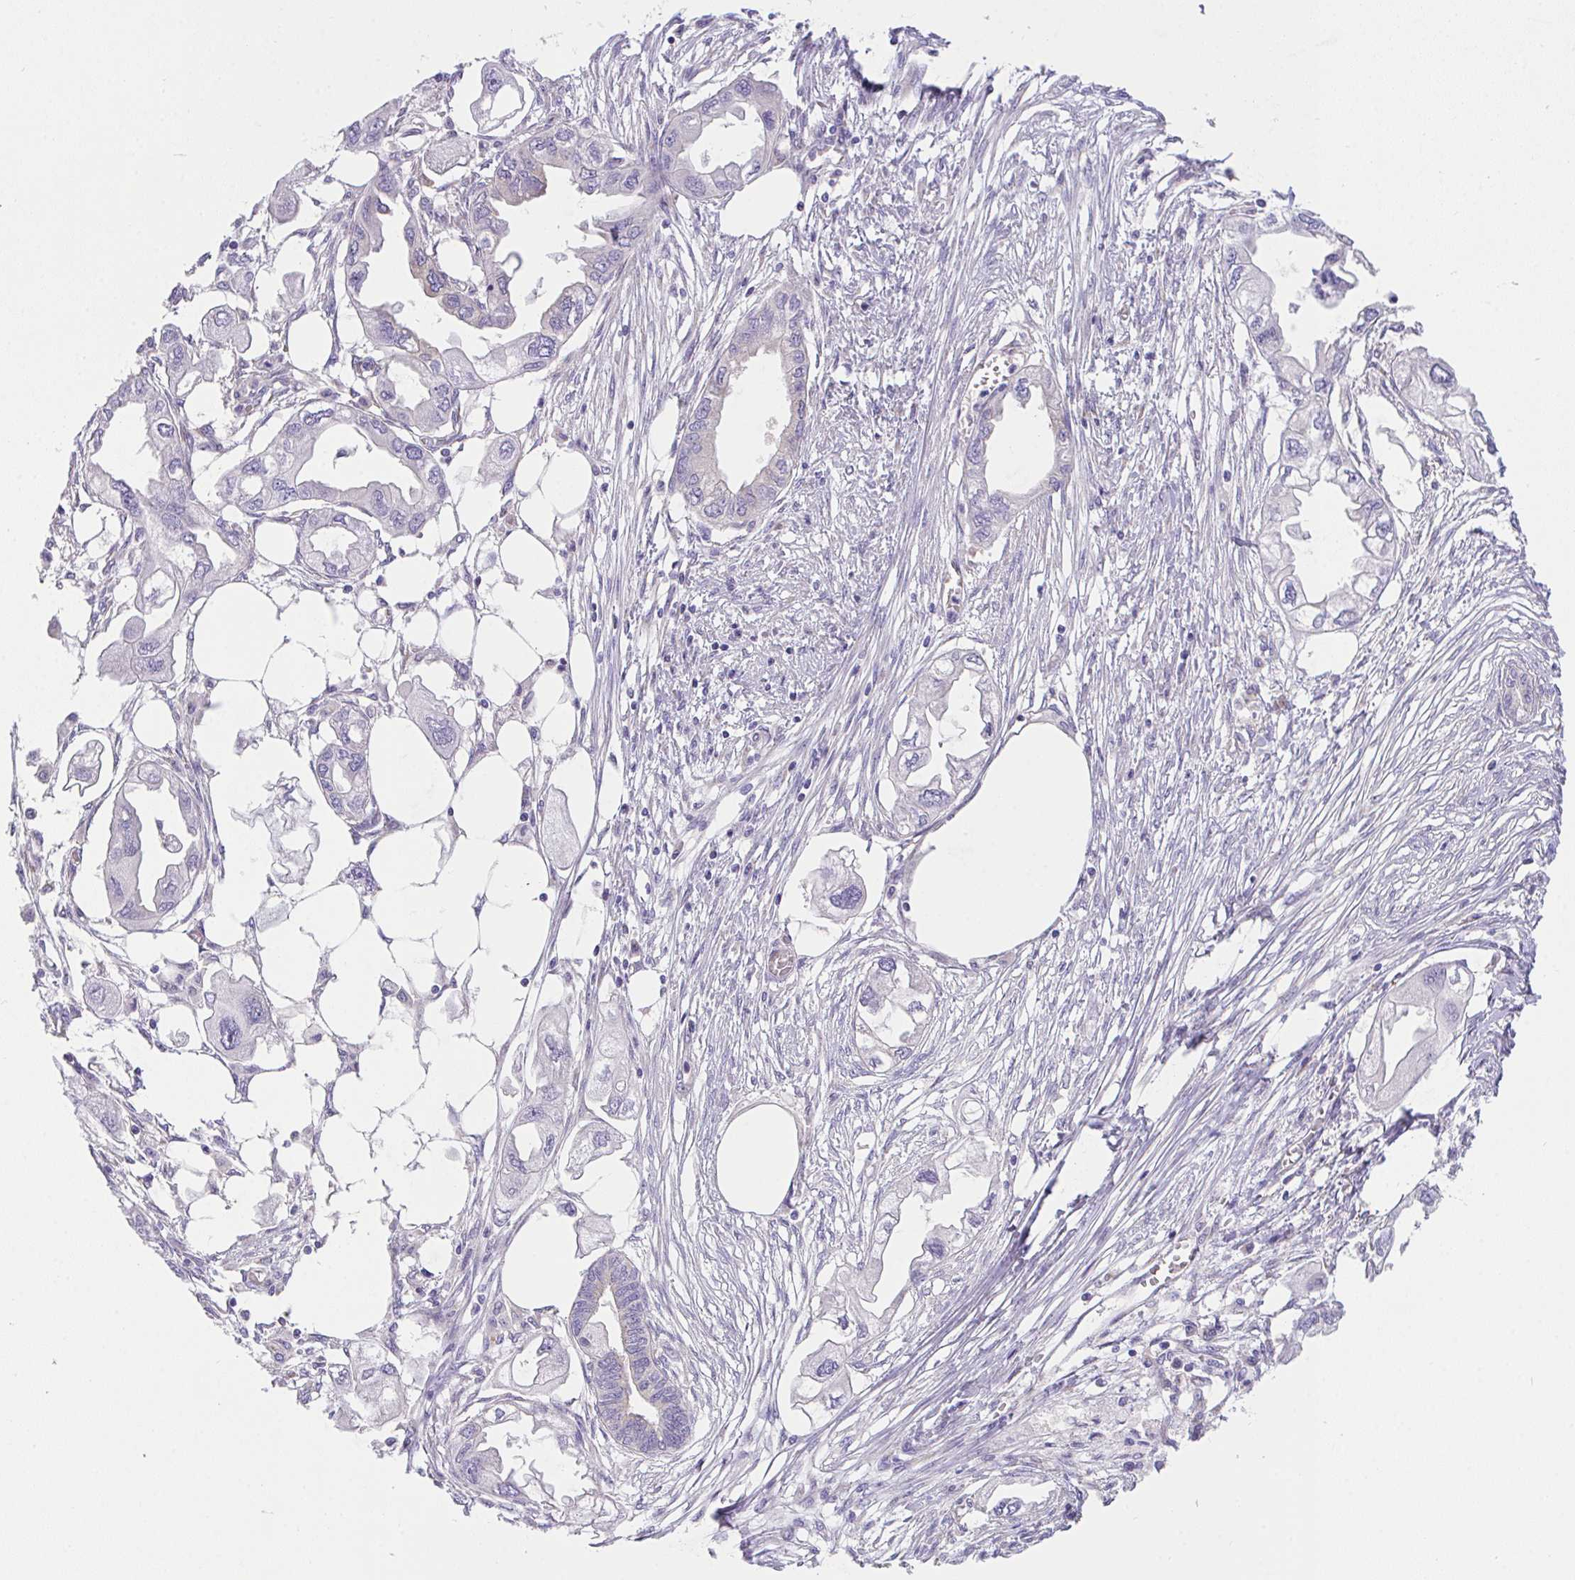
{"staining": {"intensity": "negative", "quantity": "none", "location": "none"}, "tissue": "endometrial cancer", "cell_type": "Tumor cells", "image_type": "cancer", "snomed": [{"axis": "morphology", "description": "Adenocarcinoma, NOS"}, {"axis": "morphology", "description": "Adenocarcinoma, metastatic, NOS"}, {"axis": "topography", "description": "Adipose tissue"}, {"axis": "topography", "description": "Endometrium"}], "caption": "Immunohistochemical staining of human endometrial adenocarcinoma shows no significant expression in tumor cells. The staining is performed using DAB brown chromogen with nuclei counter-stained in using hematoxylin.", "gene": "MIA3", "patient": {"sex": "female", "age": 67}}